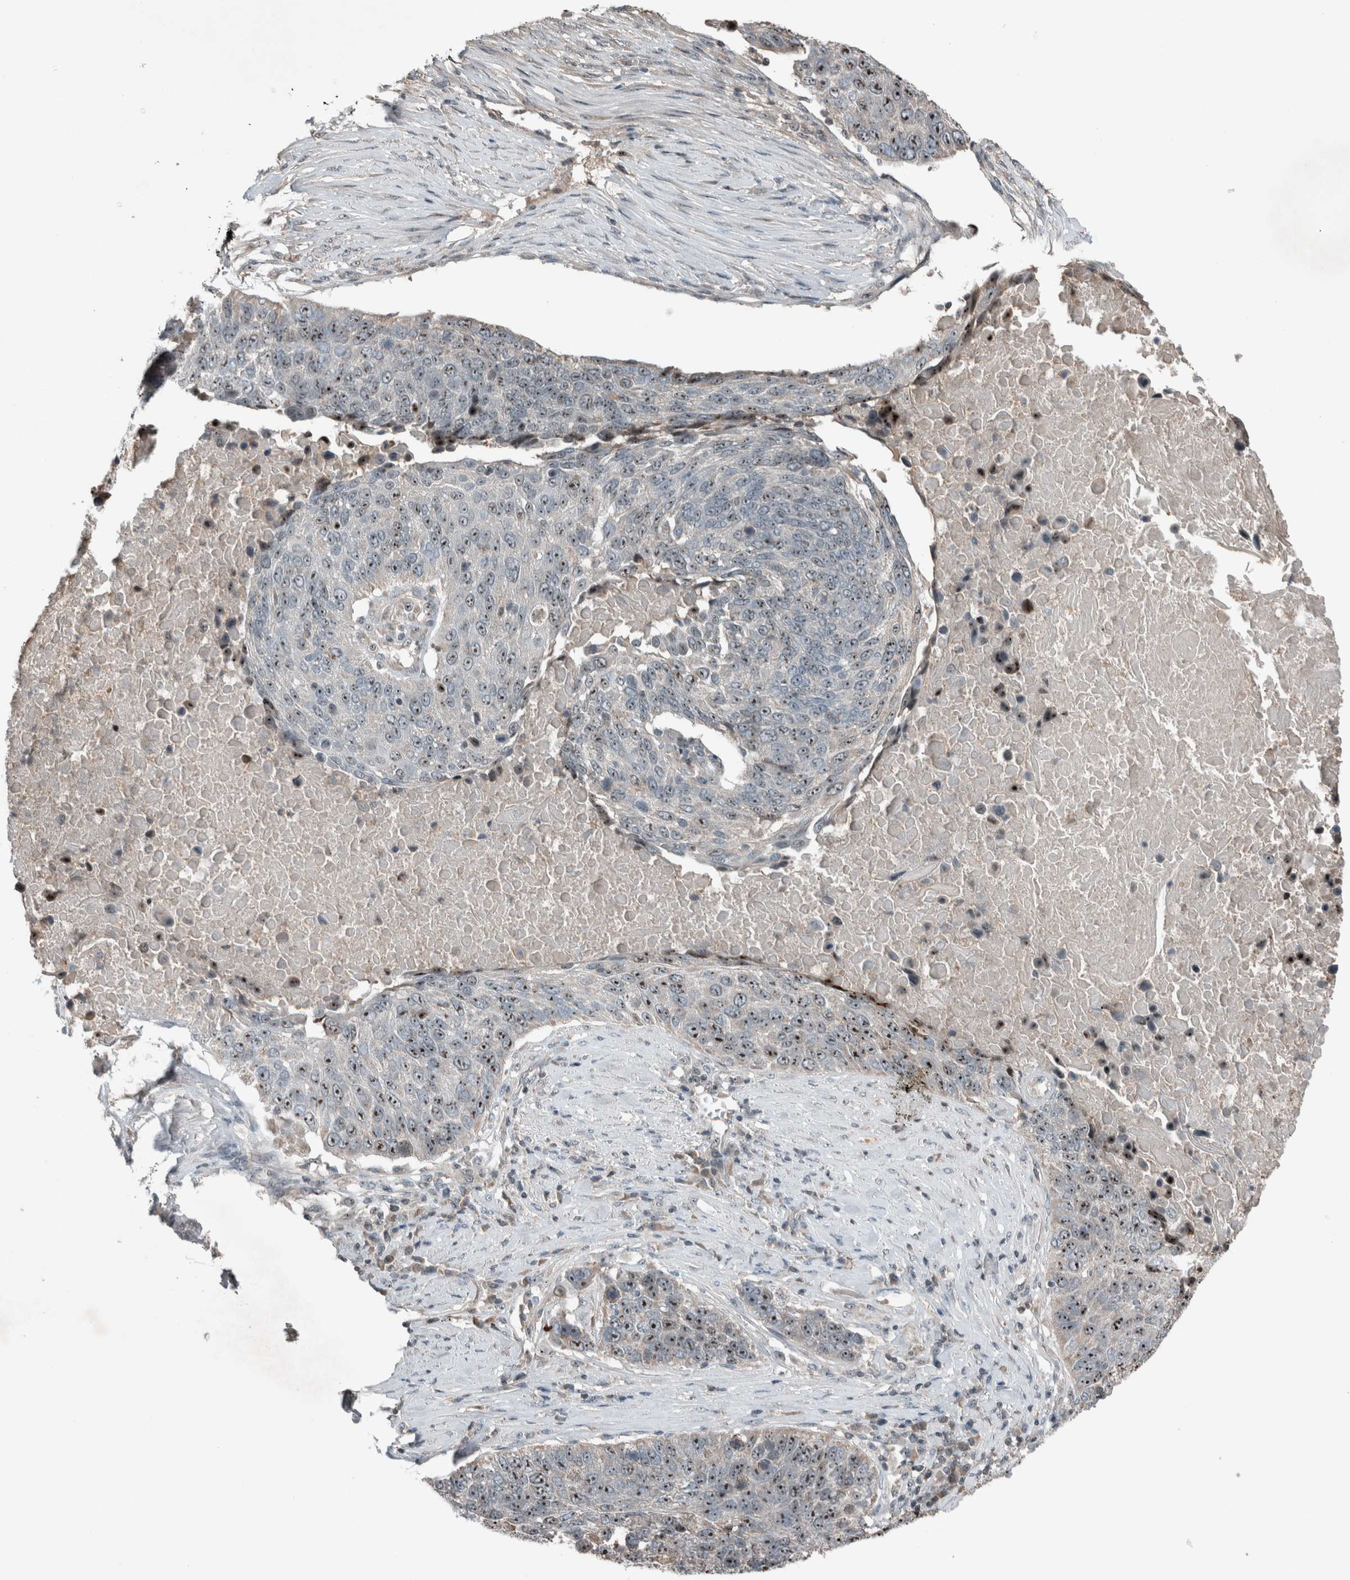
{"staining": {"intensity": "moderate", "quantity": ">75%", "location": "nuclear"}, "tissue": "lung cancer", "cell_type": "Tumor cells", "image_type": "cancer", "snomed": [{"axis": "morphology", "description": "Squamous cell carcinoma, NOS"}, {"axis": "topography", "description": "Lung"}], "caption": "Immunohistochemistry (IHC) micrograph of human lung cancer (squamous cell carcinoma) stained for a protein (brown), which reveals medium levels of moderate nuclear positivity in approximately >75% of tumor cells.", "gene": "RPF1", "patient": {"sex": "male", "age": 66}}